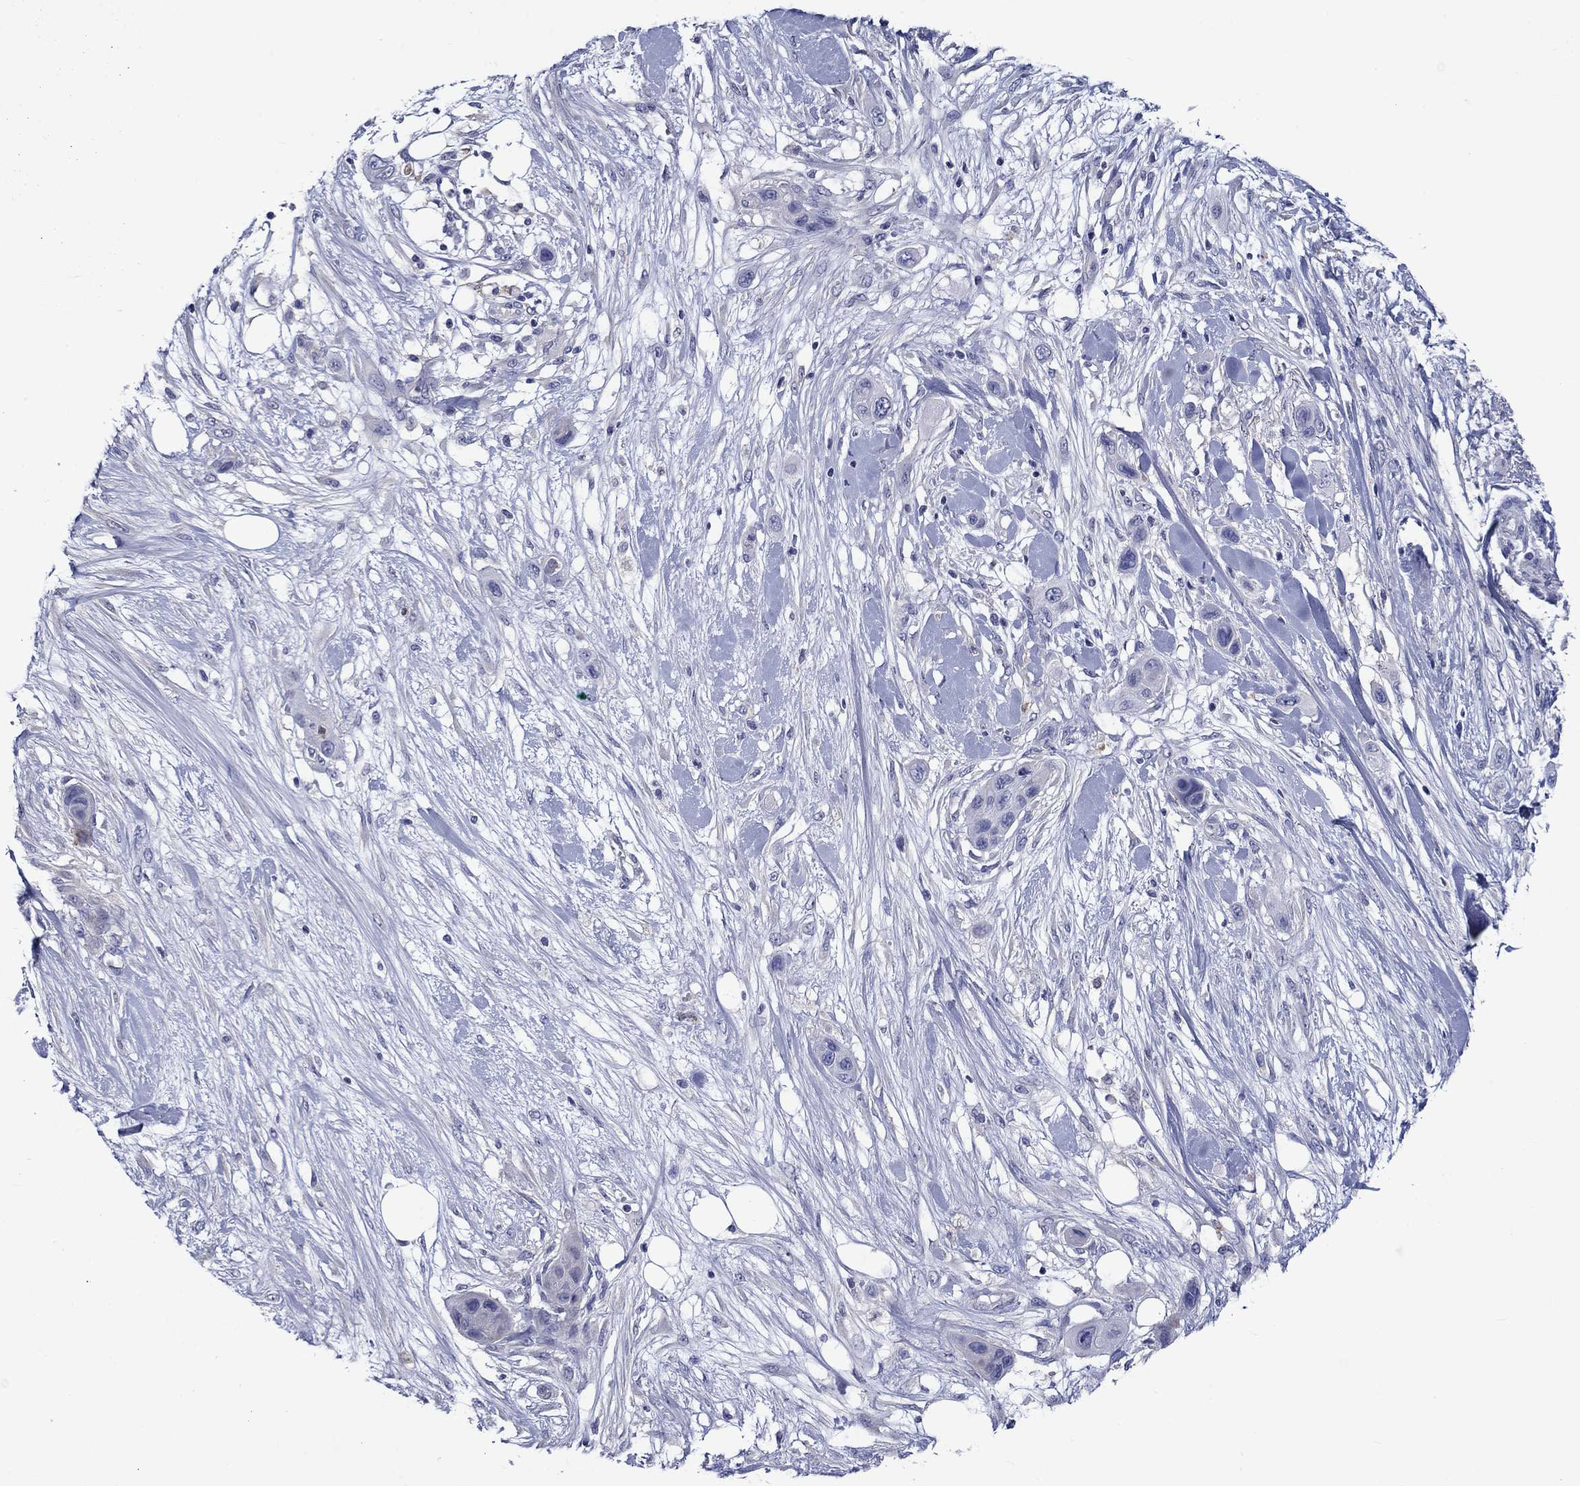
{"staining": {"intensity": "negative", "quantity": "none", "location": "none"}, "tissue": "skin cancer", "cell_type": "Tumor cells", "image_type": "cancer", "snomed": [{"axis": "morphology", "description": "Squamous cell carcinoma, NOS"}, {"axis": "topography", "description": "Skin"}], "caption": "Immunohistochemistry of human skin cancer displays no staining in tumor cells. (DAB (3,3'-diaminobenzidine) immunohistochemistry with hematoxylin counter stain).", "gene": "CNDP1", "patient": {"sex": "male", "age": 79}}